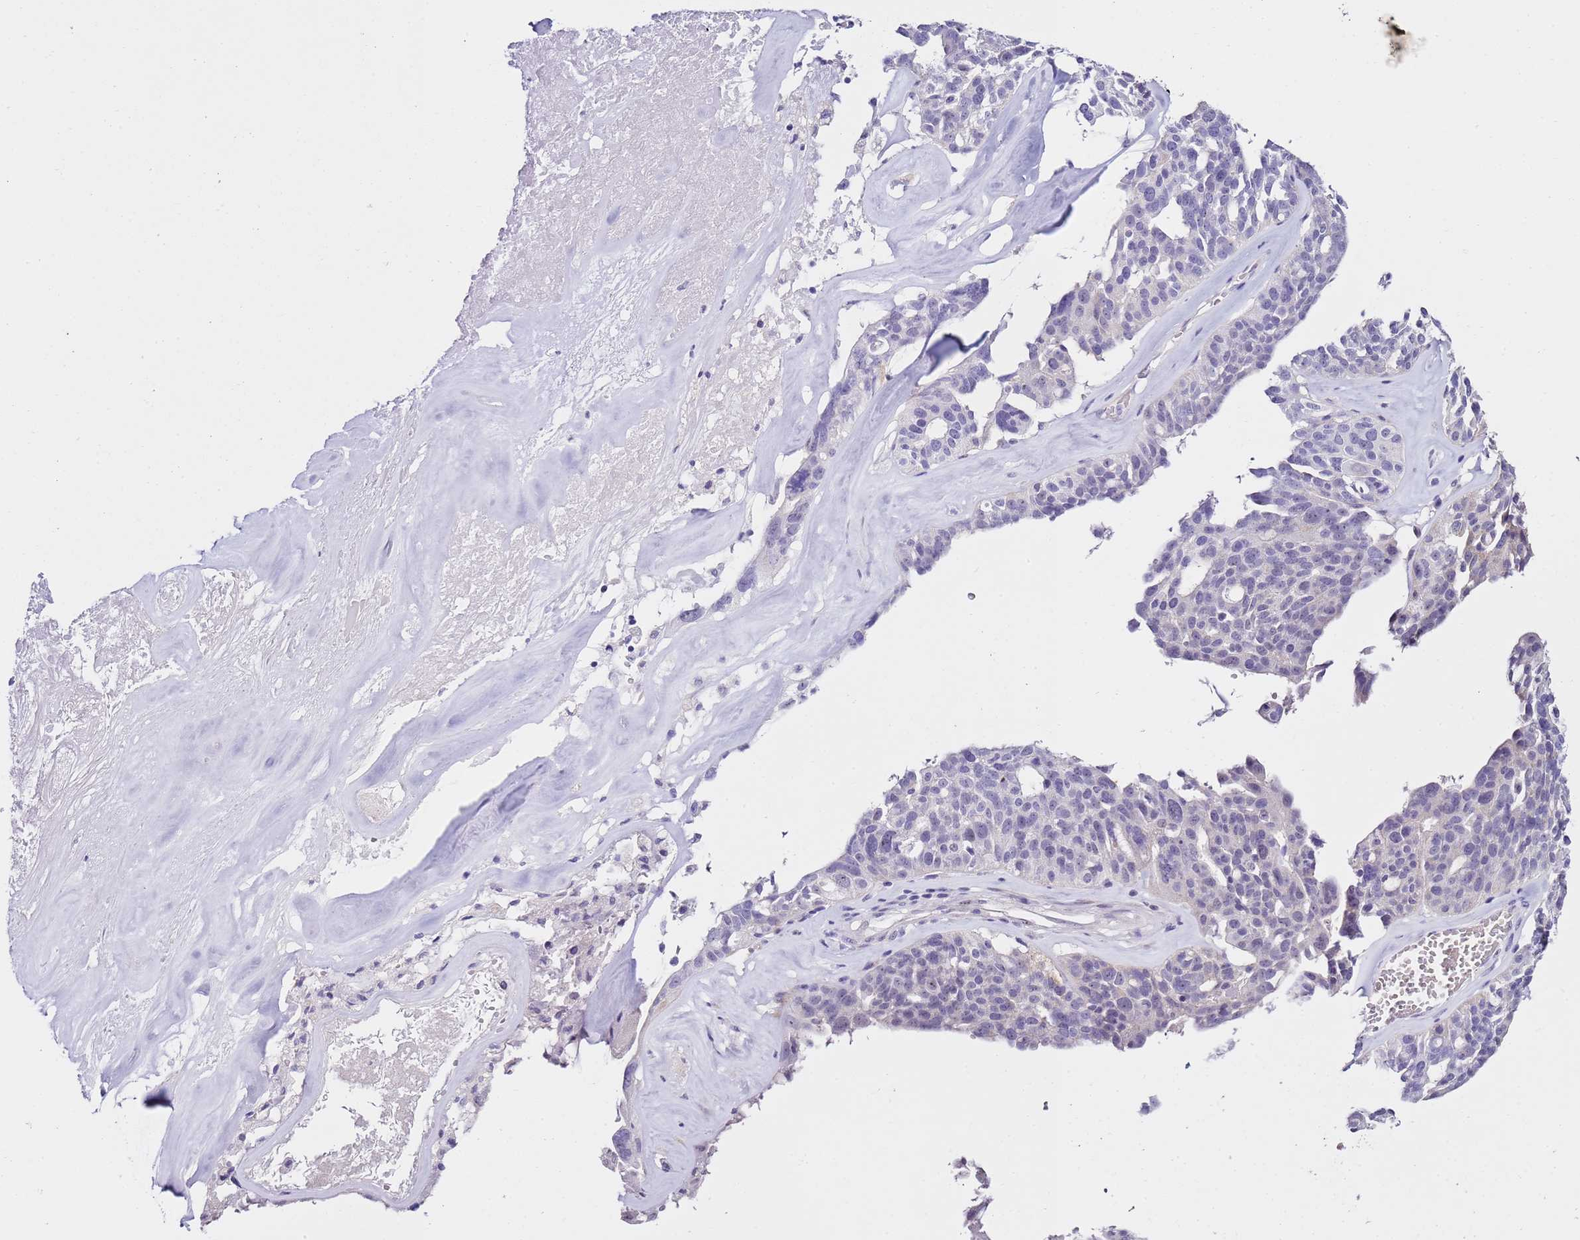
{"staining": {"intensity": "negative", "quantity": "none", "location": "none"}, "tissue": "ovarian cancer", "cell_type": "Tumor cells", "image_type": "cancer", "snomed": [{"axis": "morphology", "description": "Cystadenocarcinoma, serous, NOS"}, {"axis": "topography", "description": "Ovary"}], "caption": "Immunohistochemical staining of human serous cystadenocarcinoma (ovarian) demonstrates no significant expression in tumor cells. (Stains: DAB (3,3'-diaminobenzidine) immunohistochemistry (IHC) with hematoxylin counter stain, Microscopy: brightfield microscopy at high magnification).", "gene": "HGD", "patient": {"sex": "female", "age": 59}}